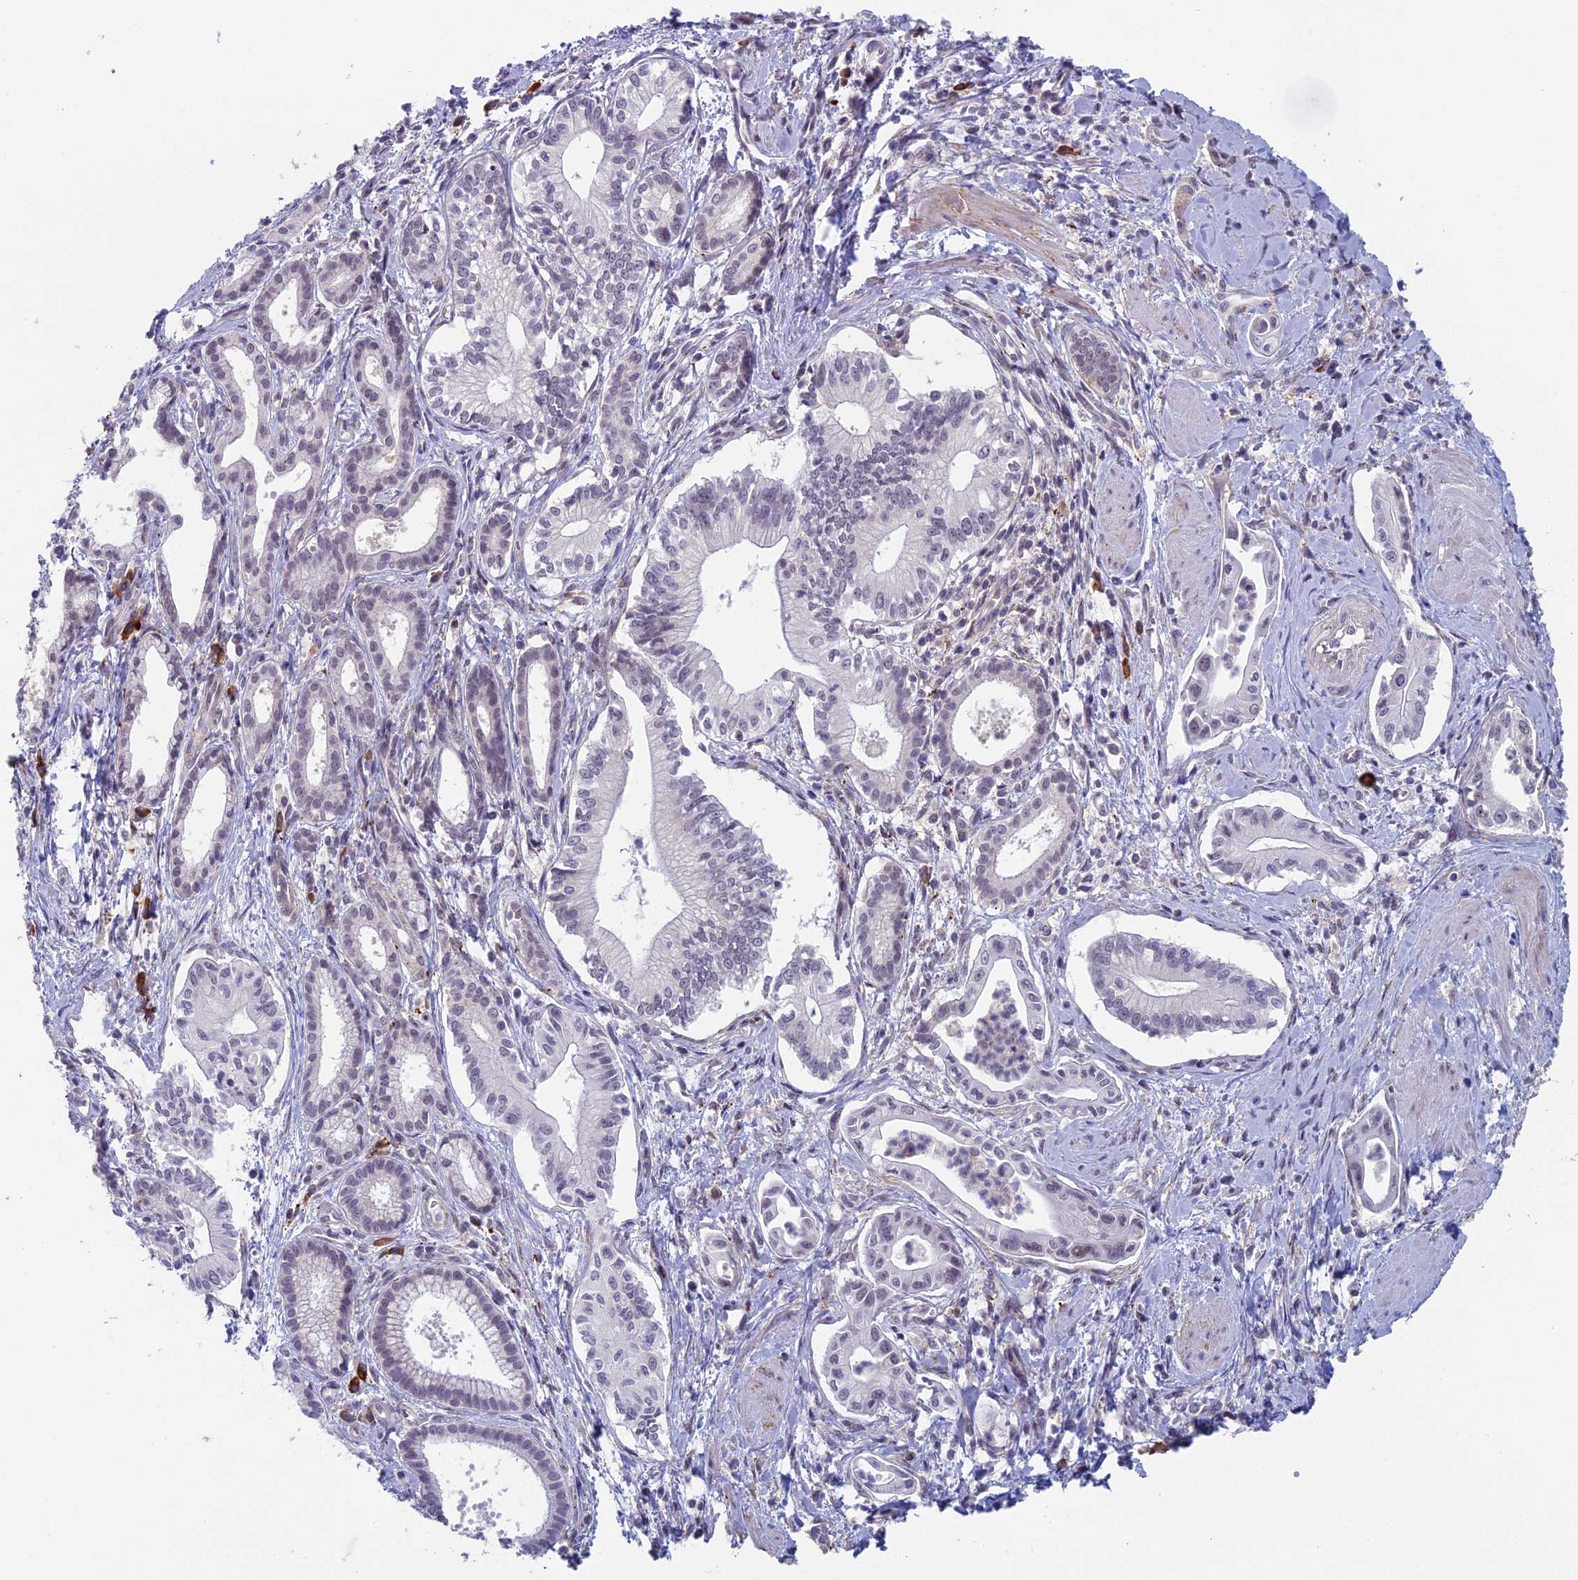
{"staining": {"intensity": "negative", "quantity": "none", "location": "none"}, "tissue": "pancreatic cancer", "cell_type": "Tumor cells", "image_type": "cancer", "snomed": [{"axis": "morphology", "description": "Adenocarcinoma, NOS"}, {"axis": "topography", "description": "Pancreas"}], "caption": "Human pancreatic cancer (adenocarcinoma) stained for a protein using immunohistochemistry demonstrates no expression in tumor cells.", "gene": "CNEP1R1", "patient": {"sex": "male", "age": 78}}